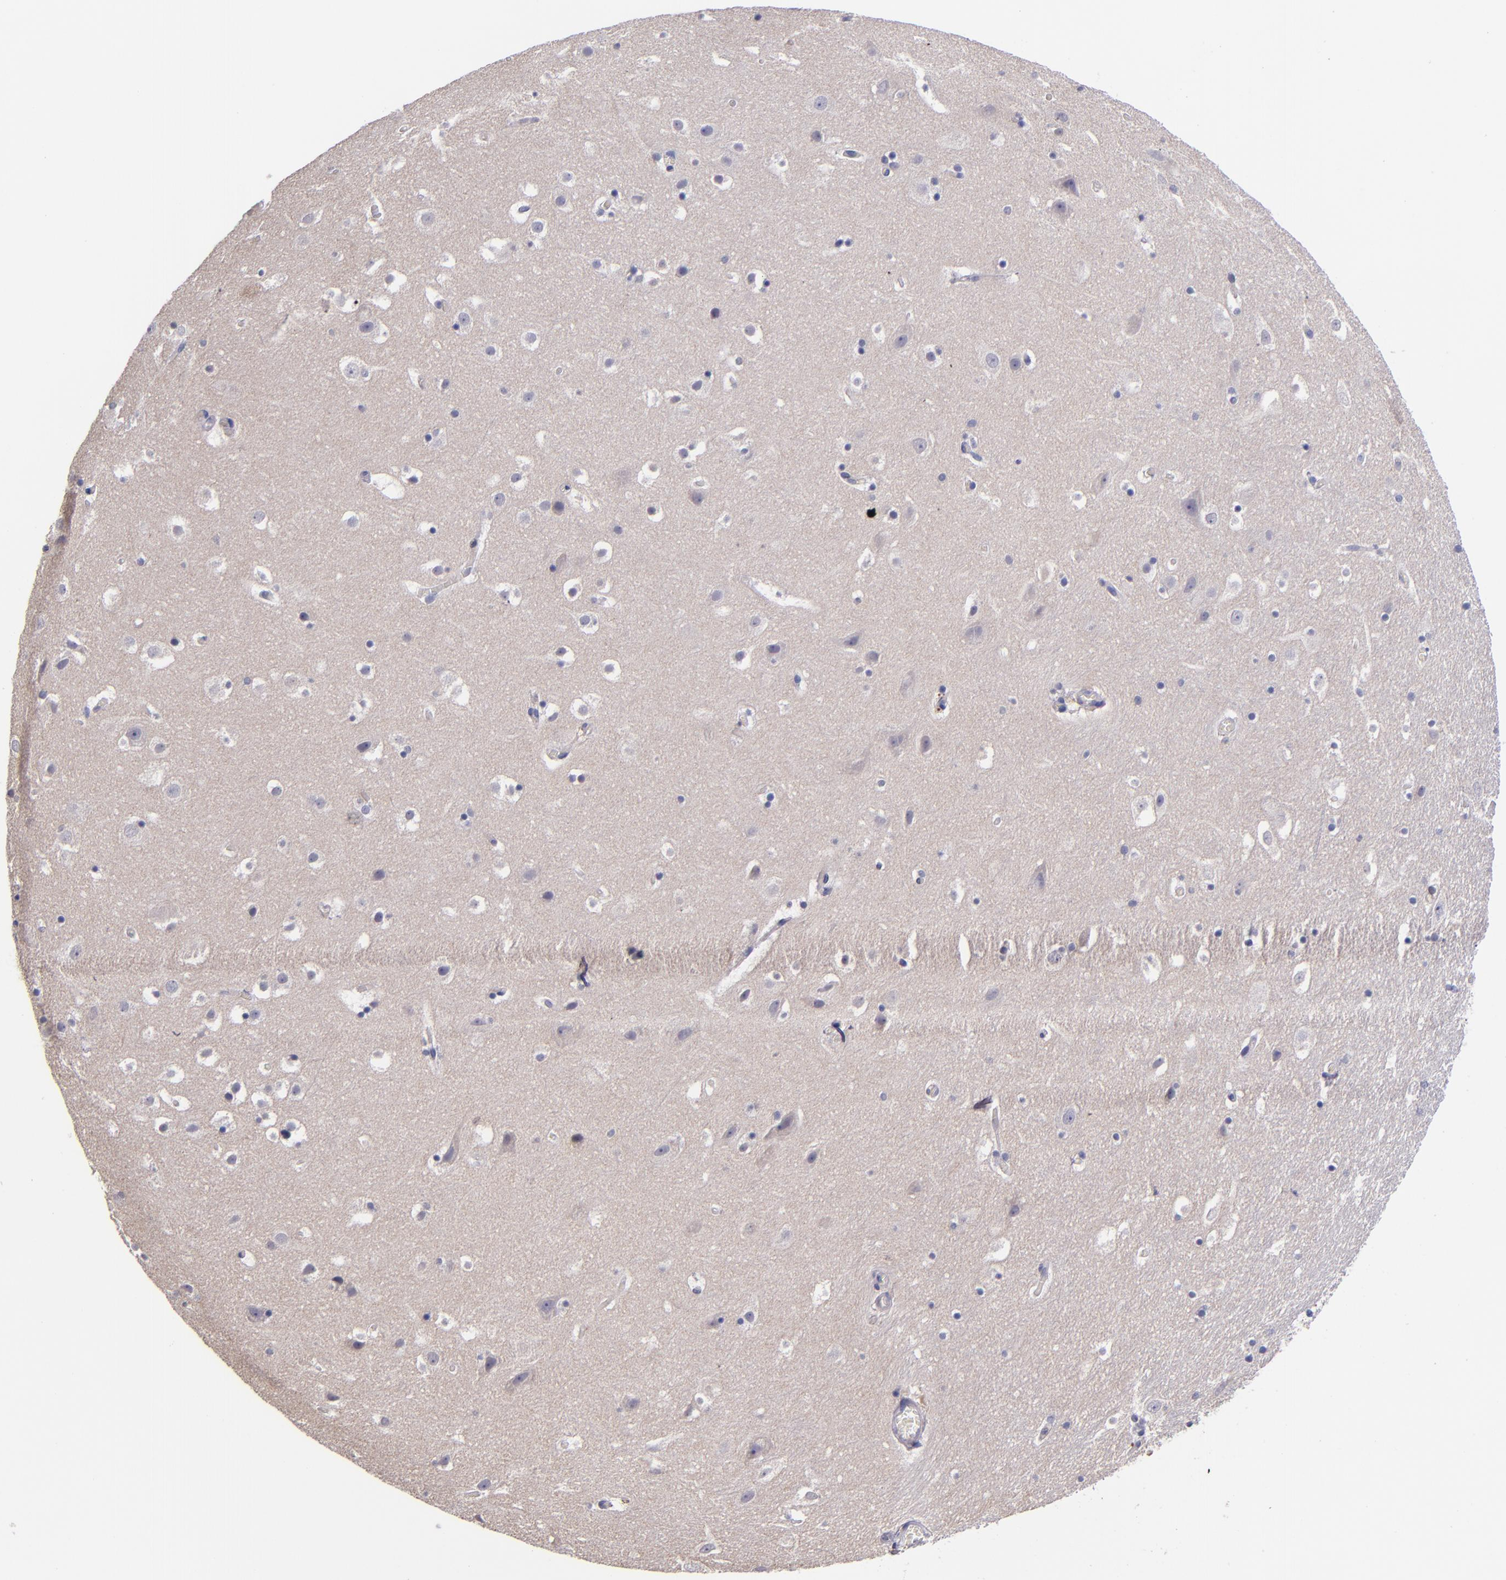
{"staining": {"intensity": "negative", "quantity": "none", "location": "none"}, "tissue": "hippocampus", "cell_type": "Glial cells", "image_type": "normal", "snomed": [{"axis": "morphology", "description": "Normal tissue, NOS"}, {"axis": "topography", "description": "Hippocampus"}], "caption": "Human hippocampus stained for a protein using IHC shows no expression in glial cells.", "gene": "RBP4", "patient": {"sex": "male", "age": 45}}